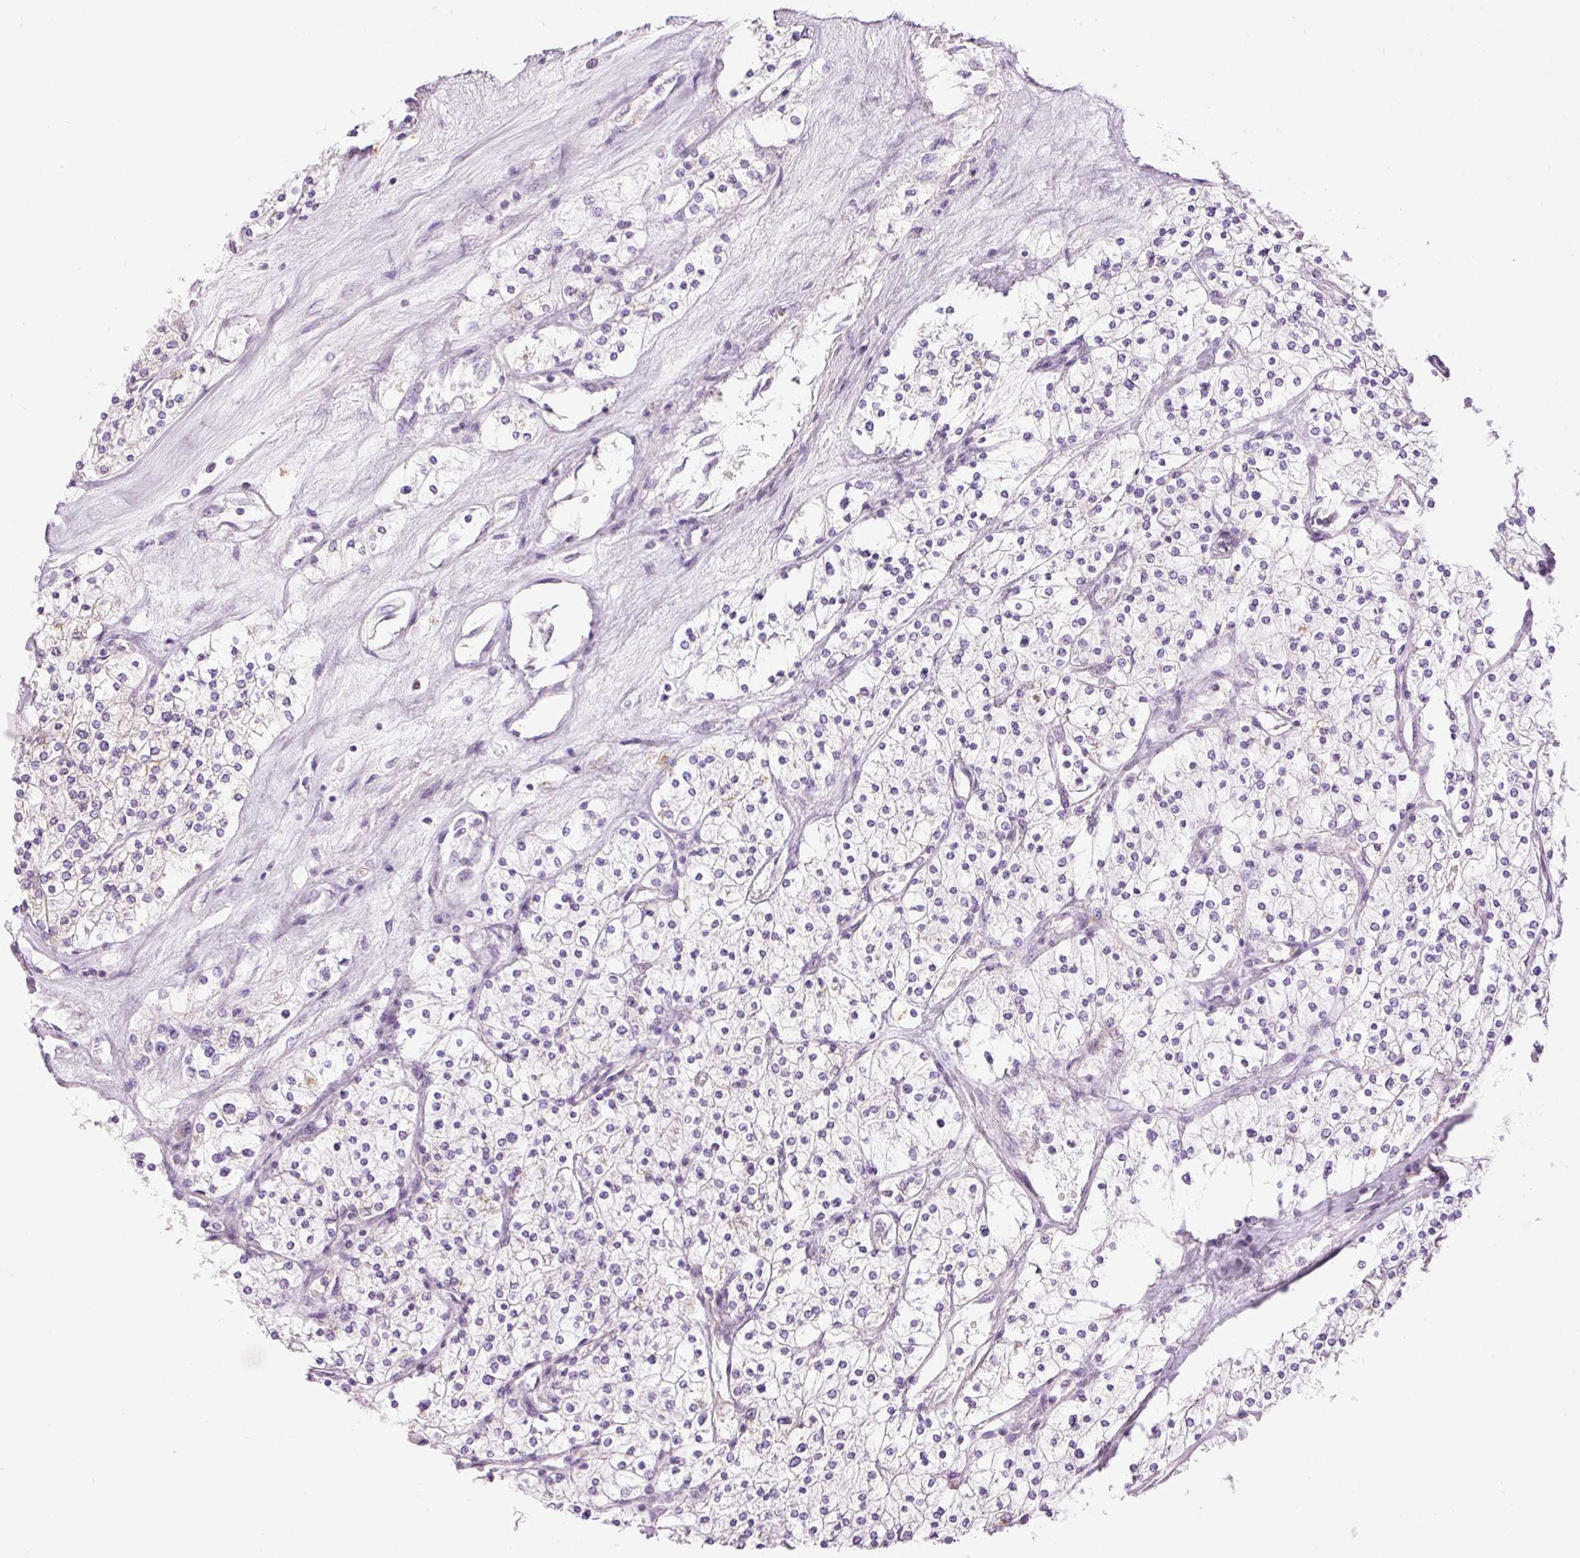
{"staining": {"intensity": "negative", "quantity": "none", "location": "none"}, "tissue": "renal cancer", "cell_type": "Tumor cells", "image_type": "cancer", "snomed": [{"axis": "morphology", "description": "Adenocarcinoma, NOS"}, {"axis": "topography", "description": "Kidney"}], "caption": "Adenocarcinoma (renal) was stained to show a protein in brown. There is no significant positivity in tumor cells. (IHC, brightfield microscopy, high magnification).", "gene": "CARD16", "patient": {"sex": "male", "age": 80}}